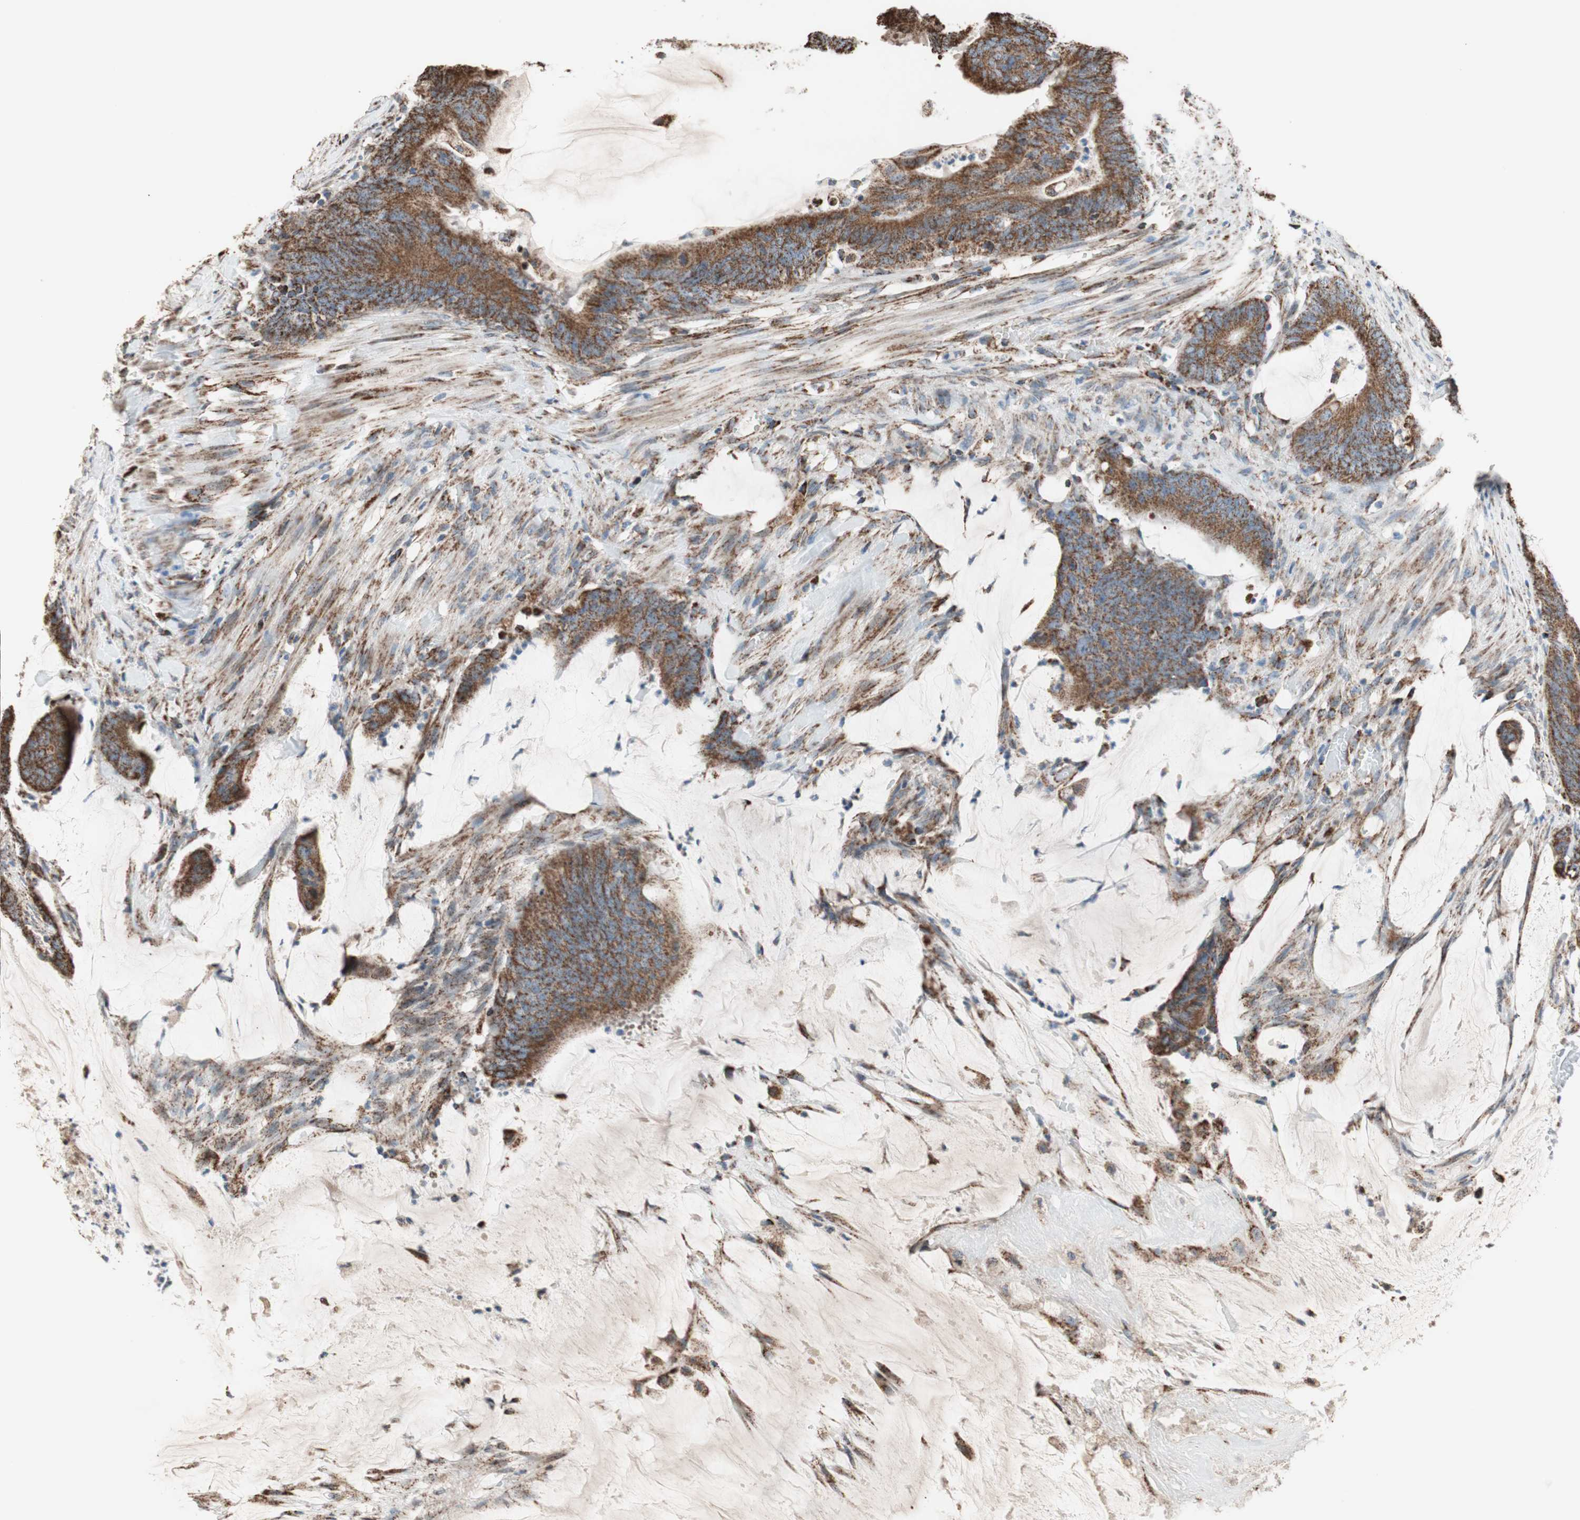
{"staining": {"intensity": "strong", "quantity": ">75%", "location": "cytoplasmic/membranous"}, "tissue": "colorectal cancer", "cell_type": "Tumor cells", "image_type": "cancer", "snomed": [{"axis": "morphology", "description": "Adenocarcinoma, NOS"}, {"axis": "topography", "description": "Rectum"}], "caption": "Colorectal cancer stained with DAB immunohistochemistry (IHC) demonstrates high levels of strong cytoplasmic/membranous staining in approximately >75% of tumor cells.", "gene": "PCSK4", "patient": {"sex": "female", "age": 66}}